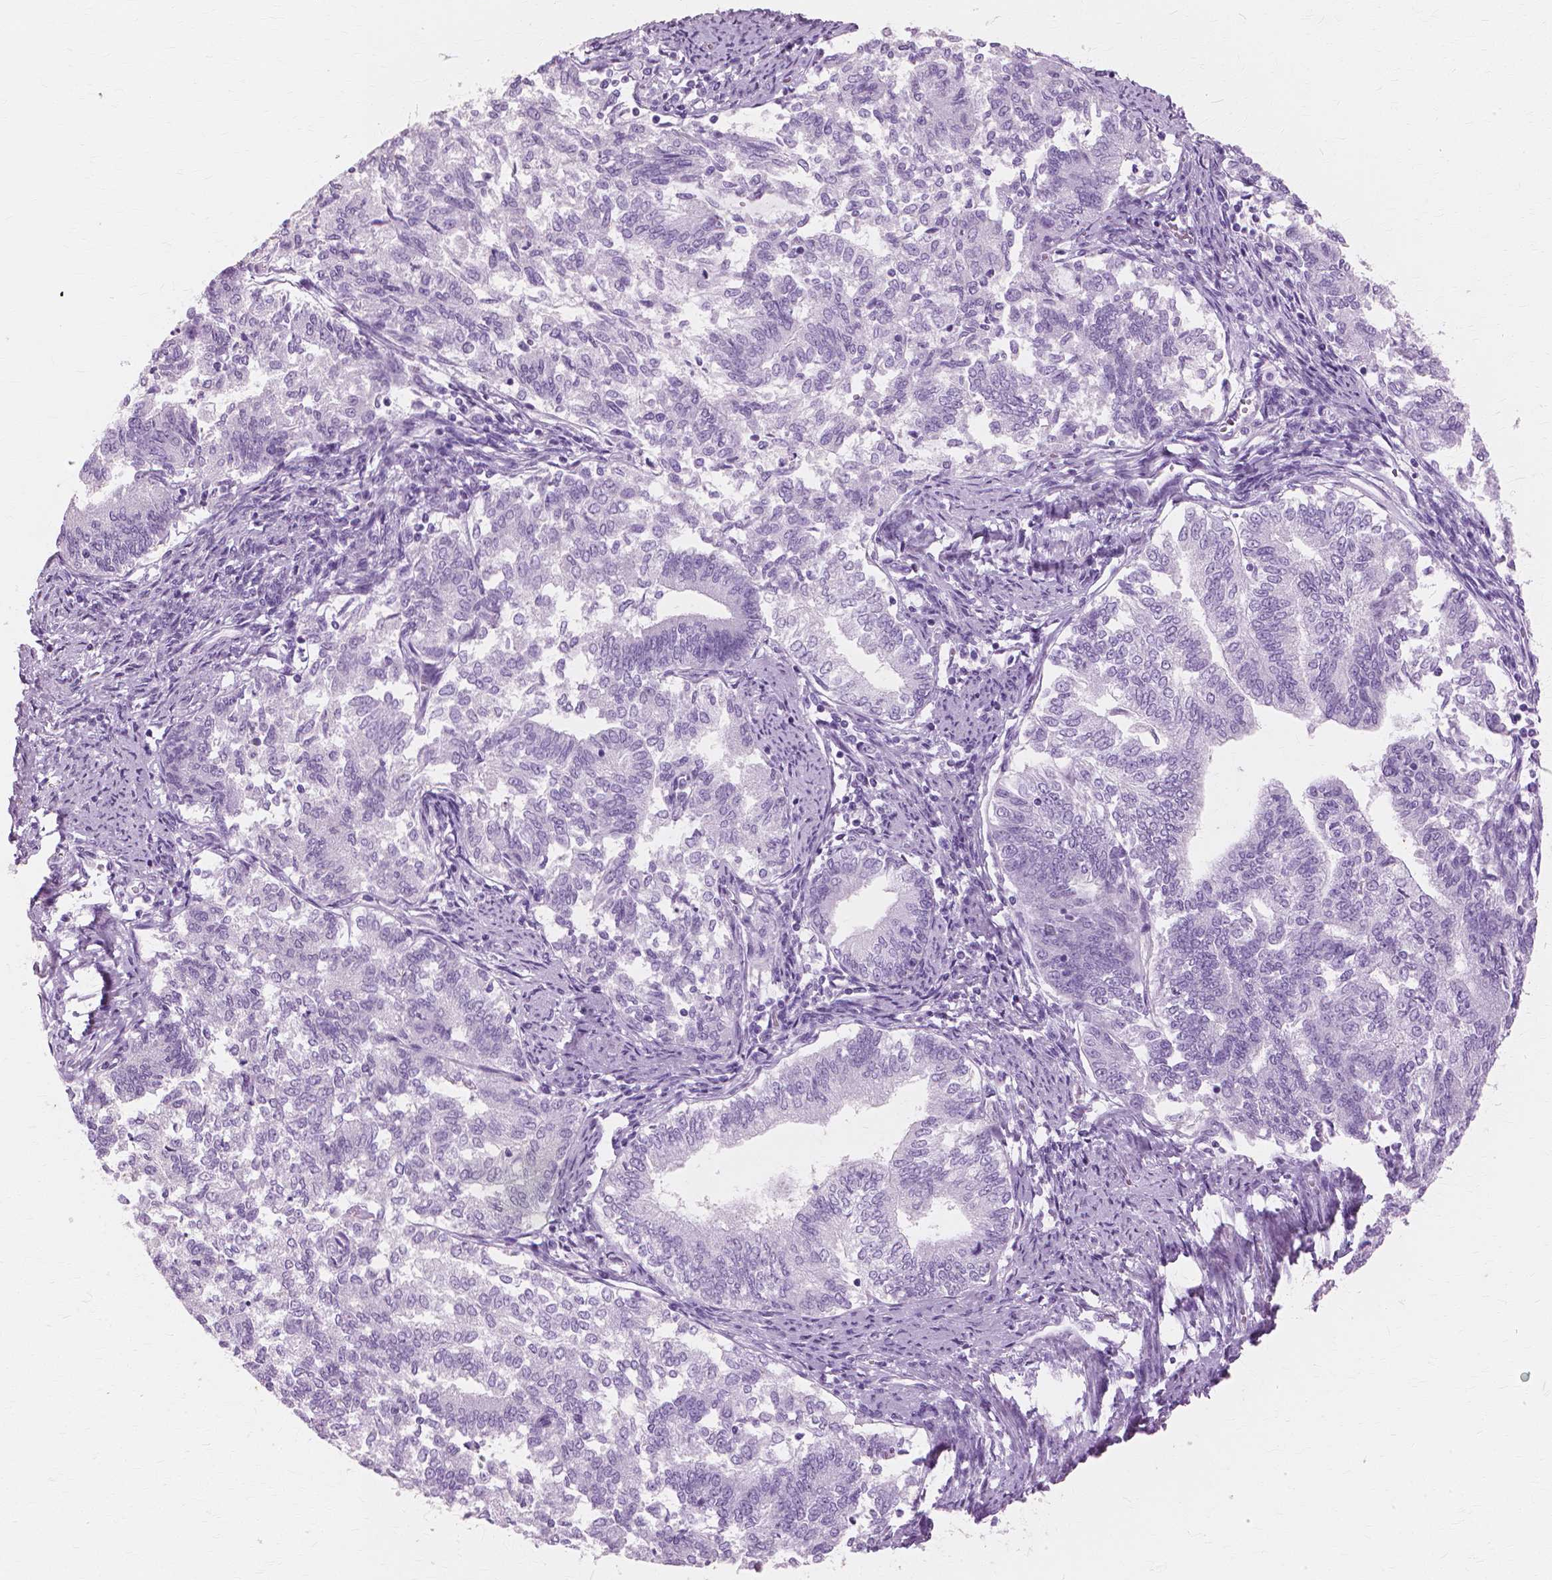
{"staining": {"intensity": "negative", "quantity": "none", "location": "none"}, "tissue": "endometrial cancer", "cell_type": "Tumor cells", "image_type": "cancer", "snomed": [{"axis": "morphology", "description": "Adenocarcinoma, NOS"}, {"axis": "topography", "description": "Endometrium"}], "caption": "Immunohistochemistry image of neoplastic tissue: human endometrial adenocarcinoma stained with DAB (3,3'-diaminobenzidine) shows no significant protein expression in tumor cells.", "gene": "SFTPD", "patient": {"sex": "female", "age": 65}}